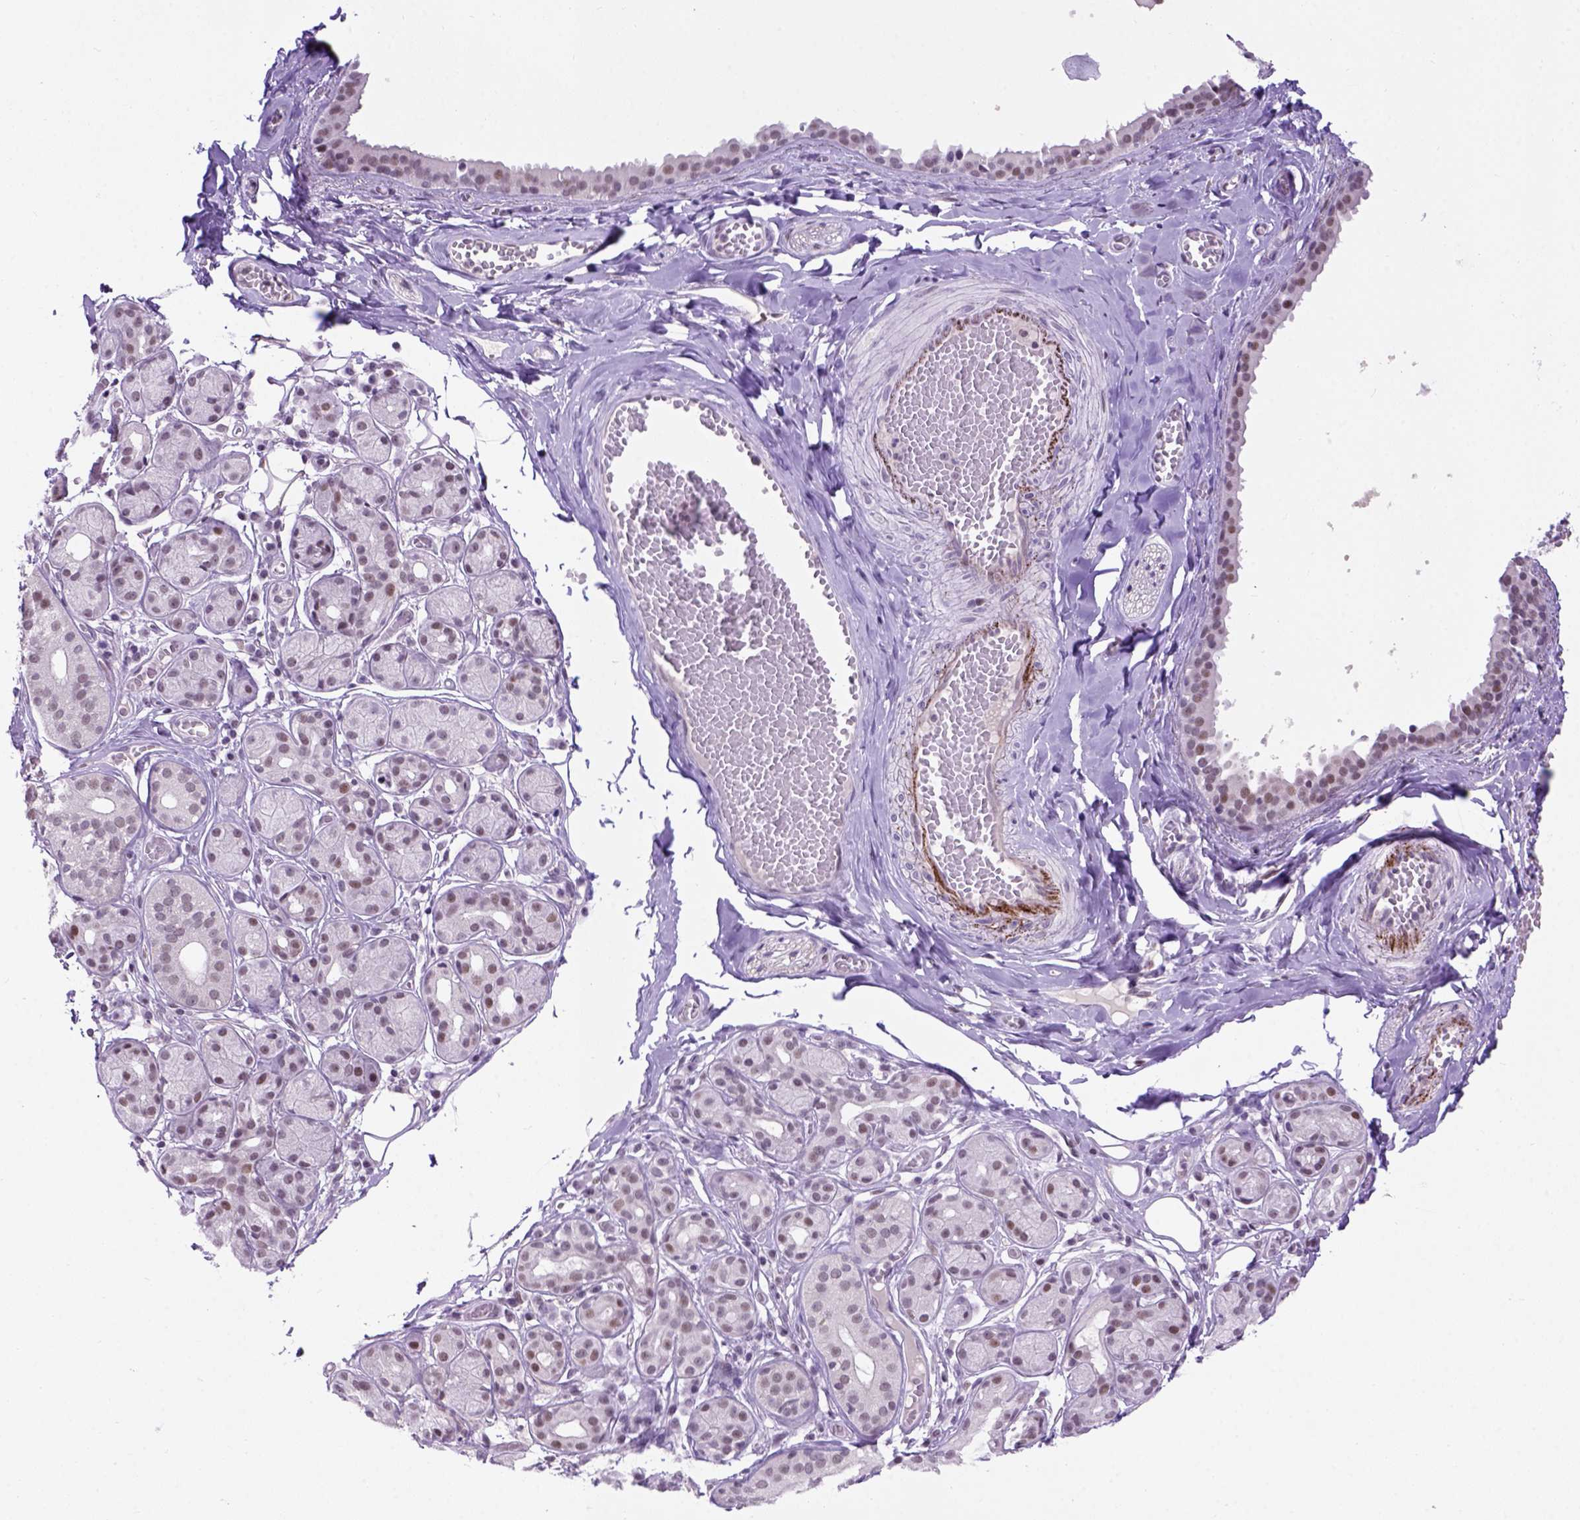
{"staining": {"intensity": "moderate", "quantity": "<25%", "location": "nuclear"}, "tissue": "salivary gland", "cell_type": "Glandular cells", "image_type": "normal", "snomed": [{"axis": "morphology", "description": "Normal tissue, NOS"}, {"axis": "topography", "description": "Salivary gland"}, {"axis": "topography", "description": "Peripheral nerve tissue"}], "caption": "The image demonstrates a brown stain indicating the presence of a protein in the nuclear of glandular cells in salivary gland. The staining was performed using DAB (3,3'-diaminobenzidine), with brown indicating positive protein expression. Nuclei are stained blue with hematoxylin.", "gene": "TBPL1", "patient": {"sex": "male", "age": 71}}